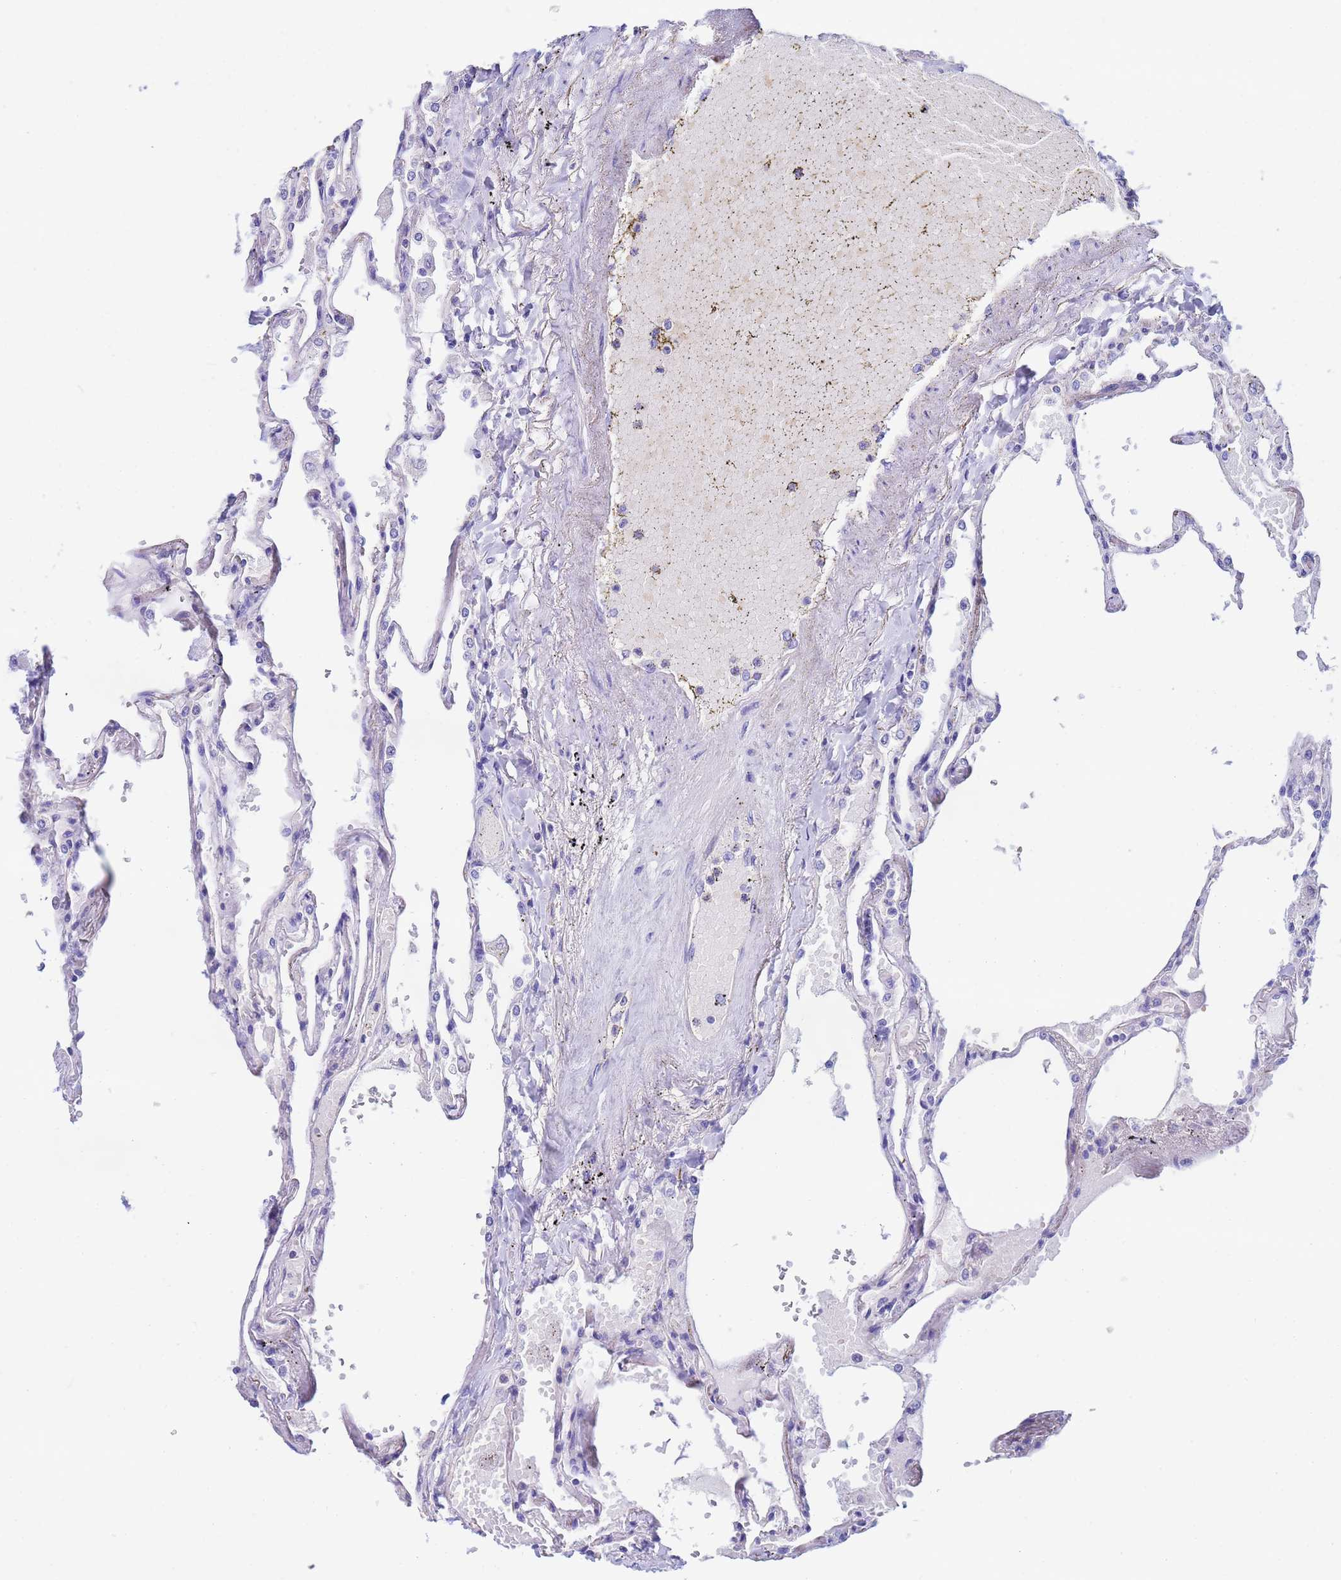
{"staining": {"intensity": "negative", "quantity": "none", "location": "none"}, "tissue": "lung", "cell_type": "Alveolar cells", "image_type": "normal", "snomed": [{"axis": "morphology", "description": "Normal tissue, NOS"}, {"axis": "topography", "description": "Lung"}], "caption": "Unremarkable lung was stained to show a protein in brown. There is no significant staining in alveolar cells.", "gene": "CSTB", "patient": {"sex": "female", "age": 67}}